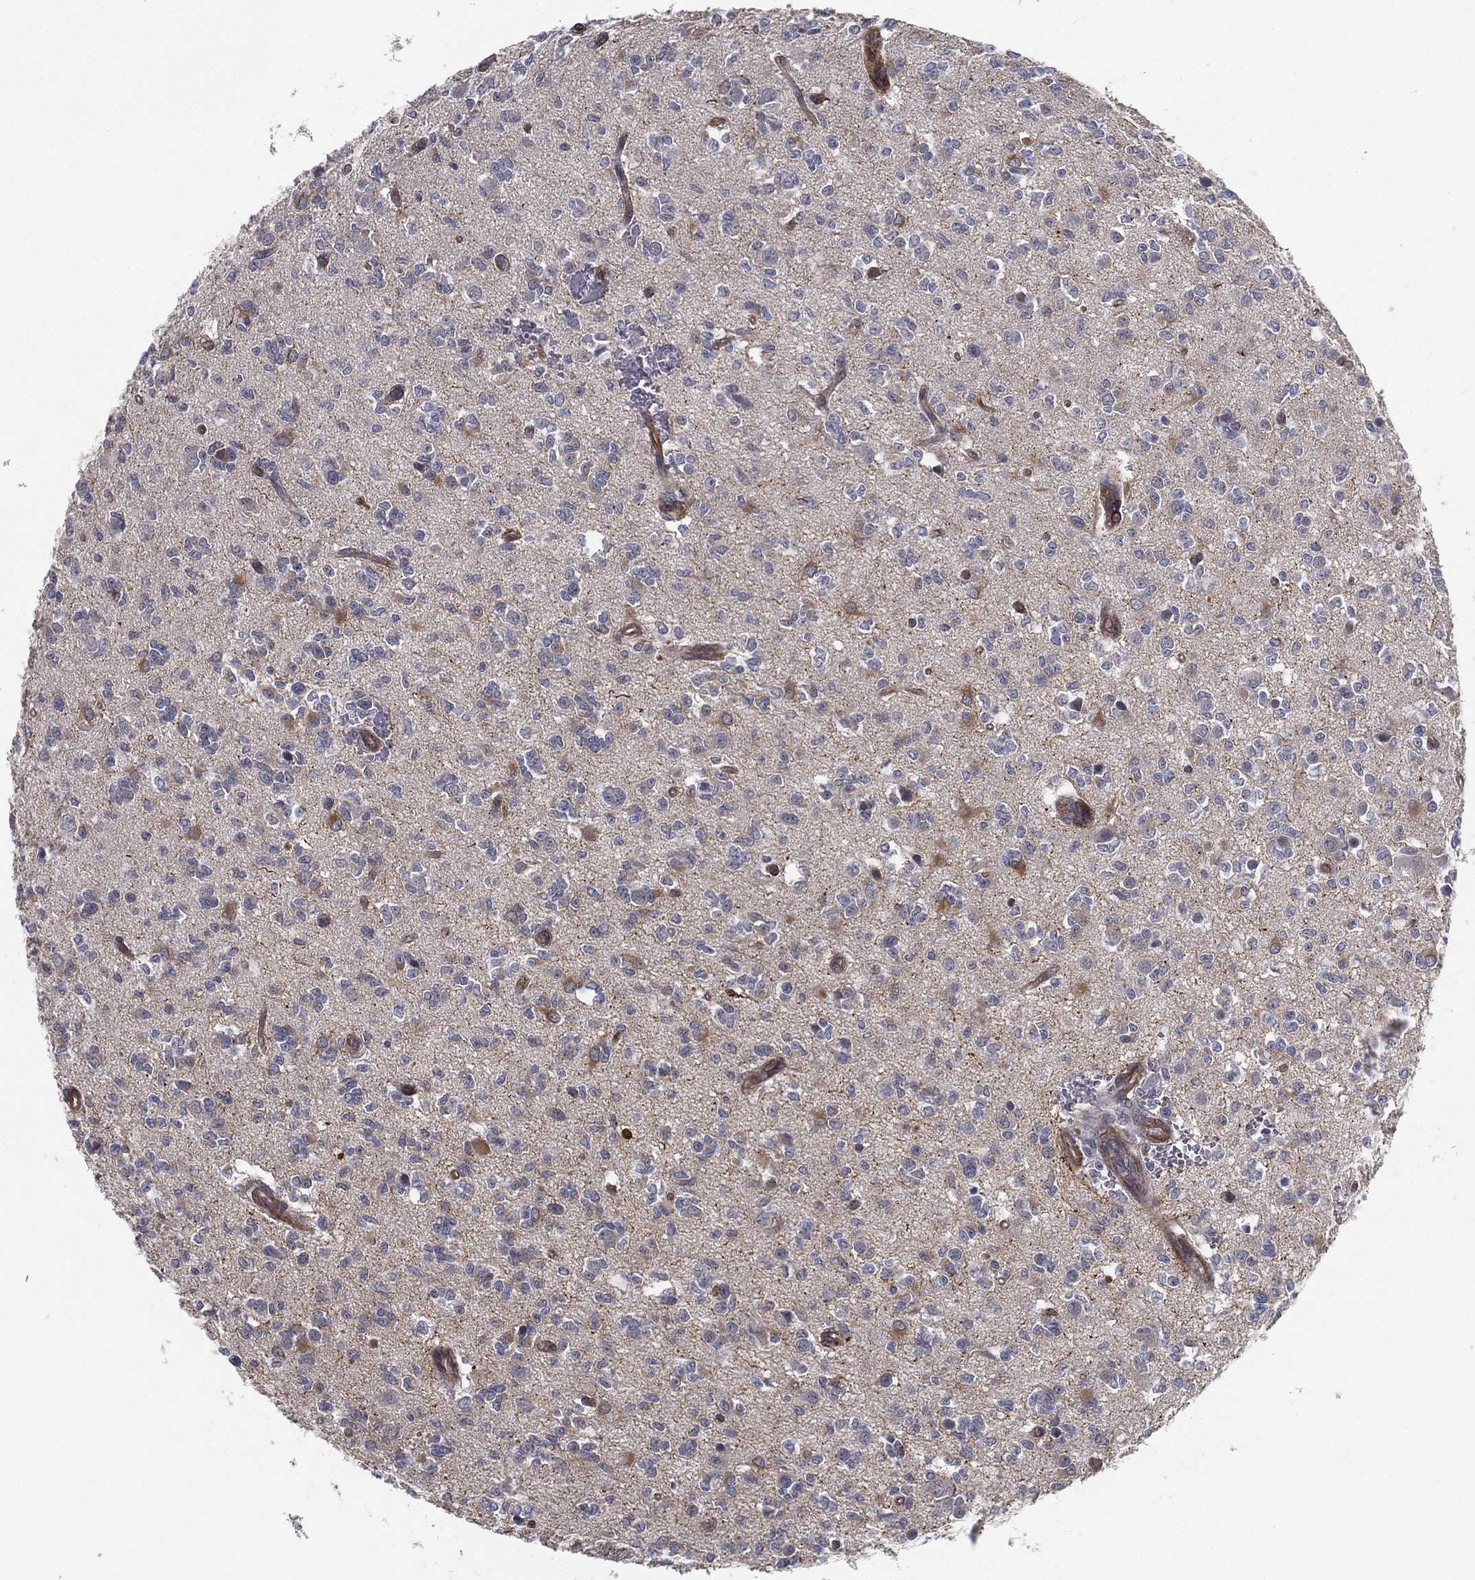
{"staining": {"intensity": "moderate", "quantity": "<25%", "location": "cytoplasmic/membranous"}, "tissue": "glioma", "cell_type": "Tumor cells", "image_type": "cancer", "snomed": [{"axis": "morphology", "description": "Glioma, malignant, Low grade"}, {"axis": "topography", "description": "Brain"}], "caption": "A brown stain shows moderate cytoplasmic/membranous expression of a protein in glioma tumor cells. Using DAB (brown) and hematoxylin (blue) stains, captured at high magnification using brightfield microscopy.", "gene": "LRRC56", "patient": {"sex": "female", "age": 45}}